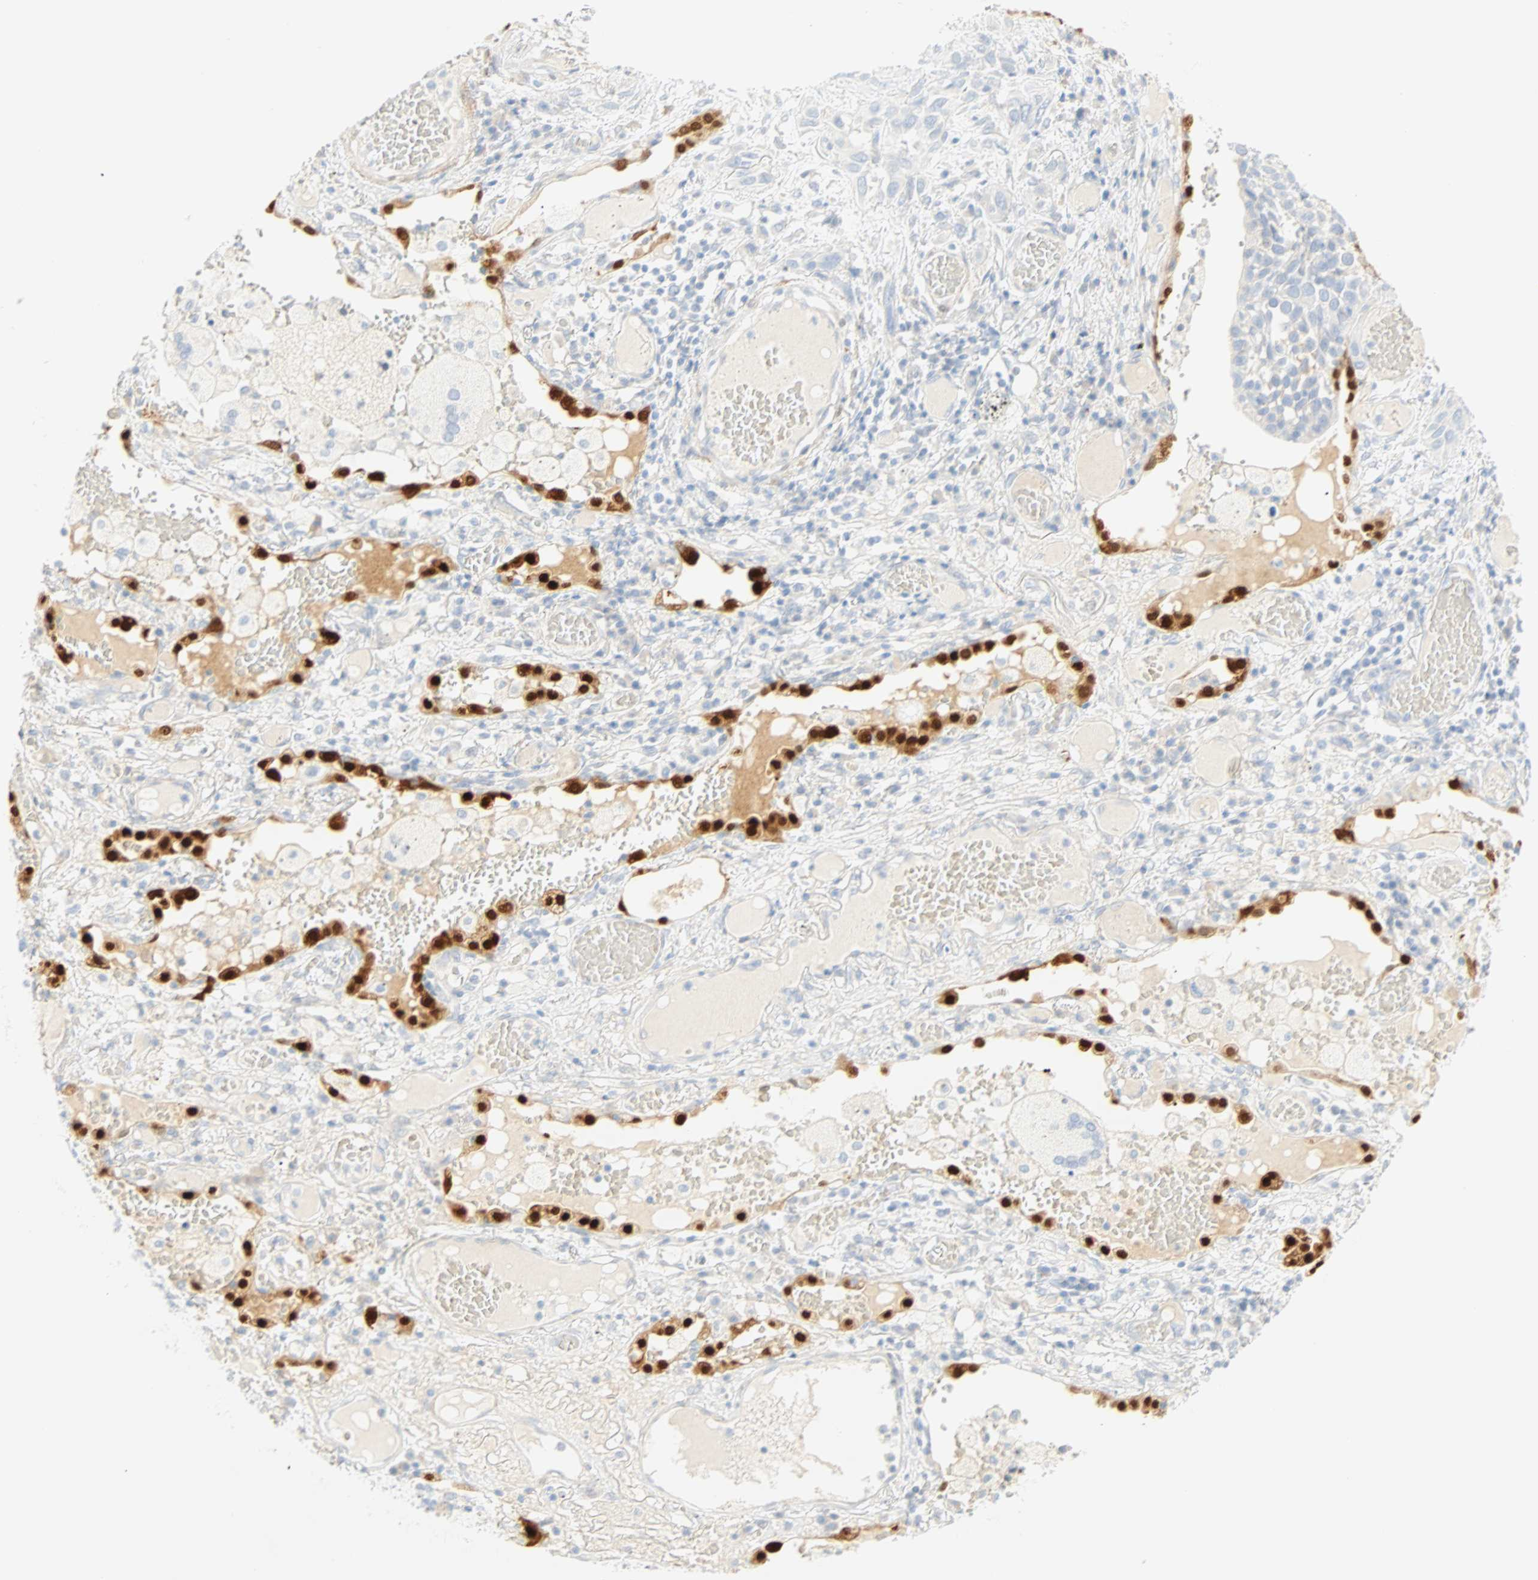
{"staining": {"intensity": "negative", "quantity": "none", "location": "none"}, "tissue": "lung cancer", "cell_type": "Tumor cells", "image_type": "cancer", "snomed": [{"axis": "morphology", "description": "Squamous cell carcinoma, NOS"}, {"axis": "topography", "description": "Lung"}], "caption": "This is an immunohistochemistry image of human lung cancer. There is no positivity in tumor cells.", "gene": "SELENBP1", "patient": {"sex": "male", "age": 71}}